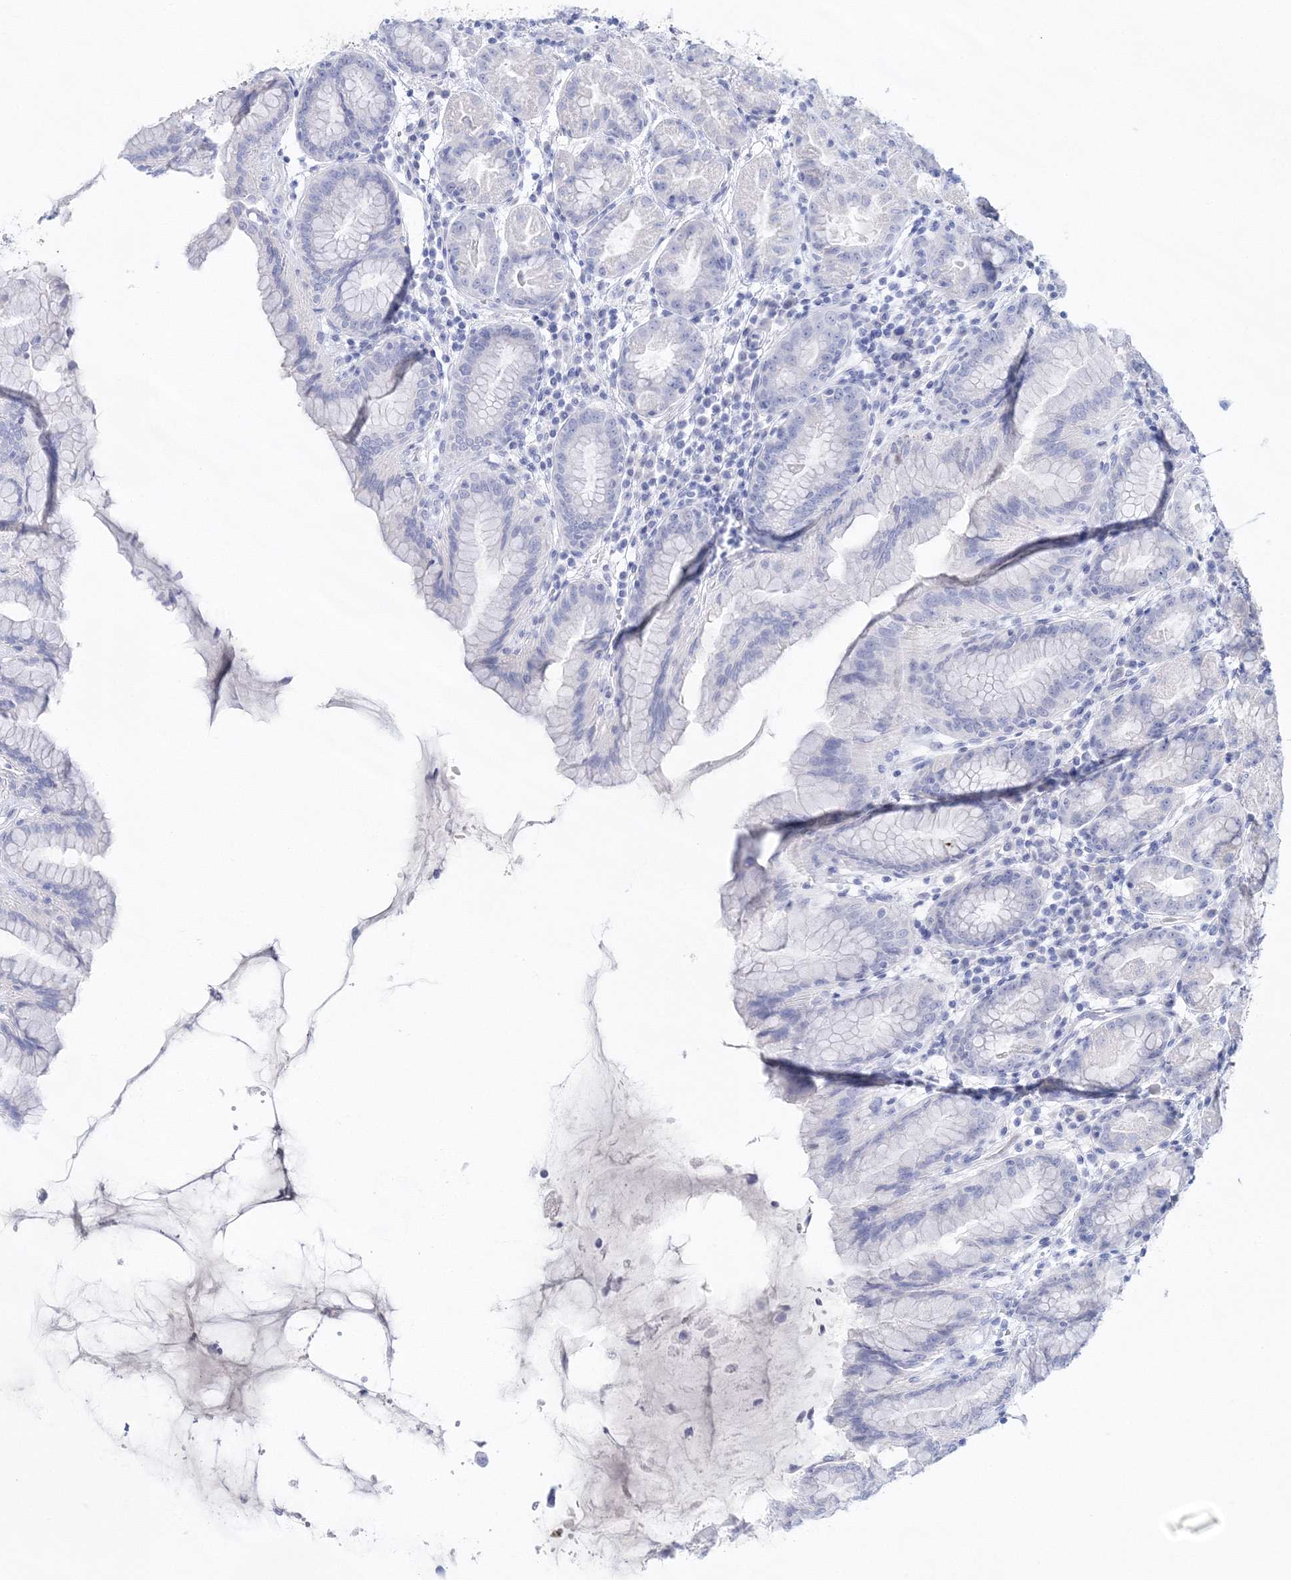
{"staining": {"intensity": "negative", "quantity": "none", "location": "none"}, "tissue": "stomach", "cell_type": "Glandular cells", "image_type": "normal", "snomed": [{"axis": "morphology", "description": "Normal tissue, NOS"}, {"axis": "topography", "description": "Stomach"}], "caption": "Histopathology image shows no protein expression in glandular cells of benign stomach. (DAB immunohistochemistry (IHC) visualized using brightfield microscopy, high magnification).", "gene": "MYOZ2", "patient": {"sex": "female", "age": 79}}